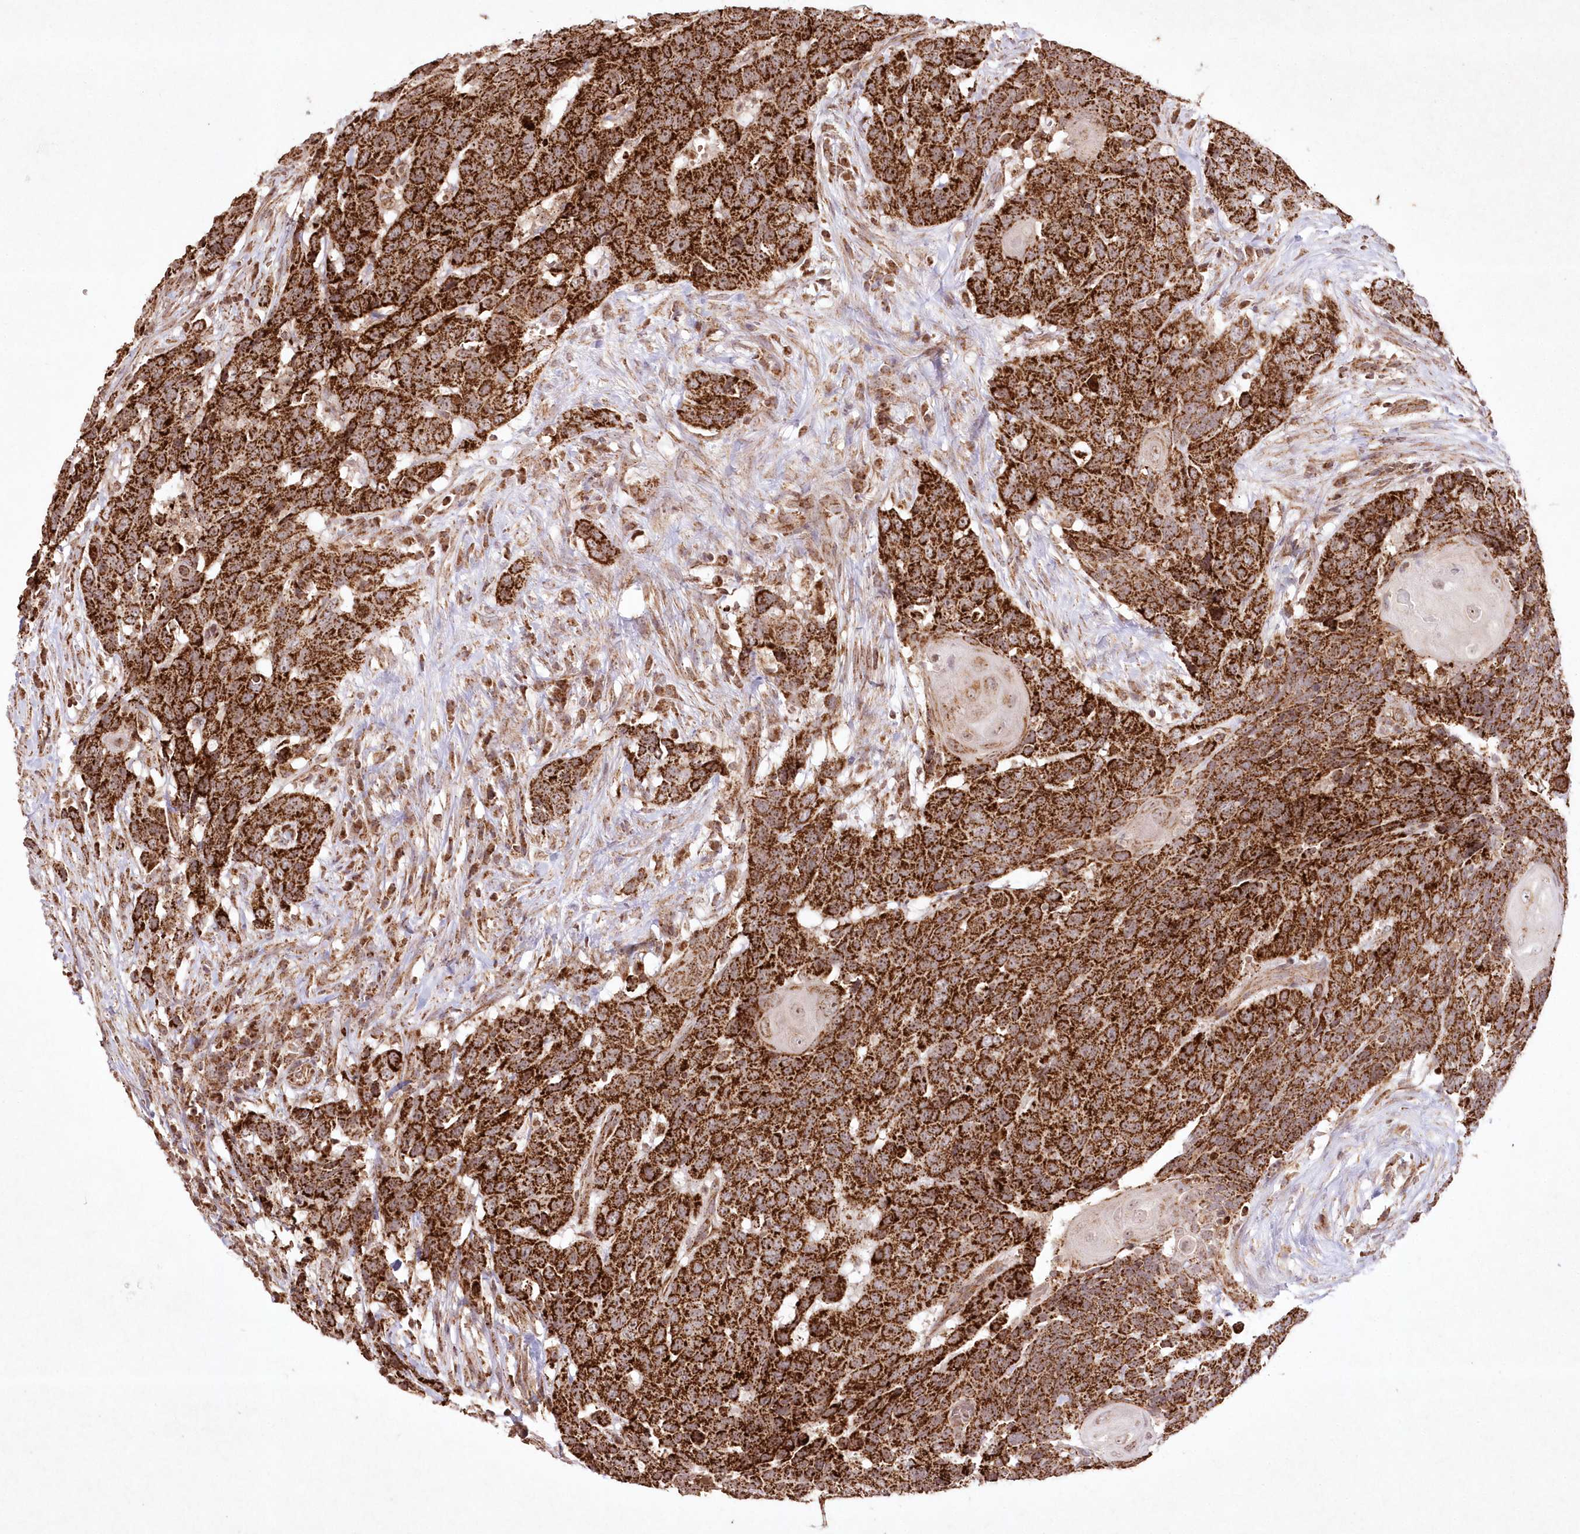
{"staining": {"intensity": "strong", "quantity": ">75%", "location": "cytoplasmic/membranous"}, "tissue": "head and neck cancer", "cell_type": "Tumor cells", "image_type": "cancer", "snomed": [{"axis": "morphology", "description": "Squamous cell carcinoma, NOS"}, {"axis": "topography", "description": "Head-Neck"}], "caption": "Immunohistochemical staining of head and neck cancer reveals high levels of strong cytoplasmic/membranous expression in about >75% of tumor cells. The staining is performed using DAB brown chromogen to label protein expression. The nuclei are counter-stained blue using hematoxylin.", "gene": "LRPPRC", "patient": {"sex": "male", "age": 66}}